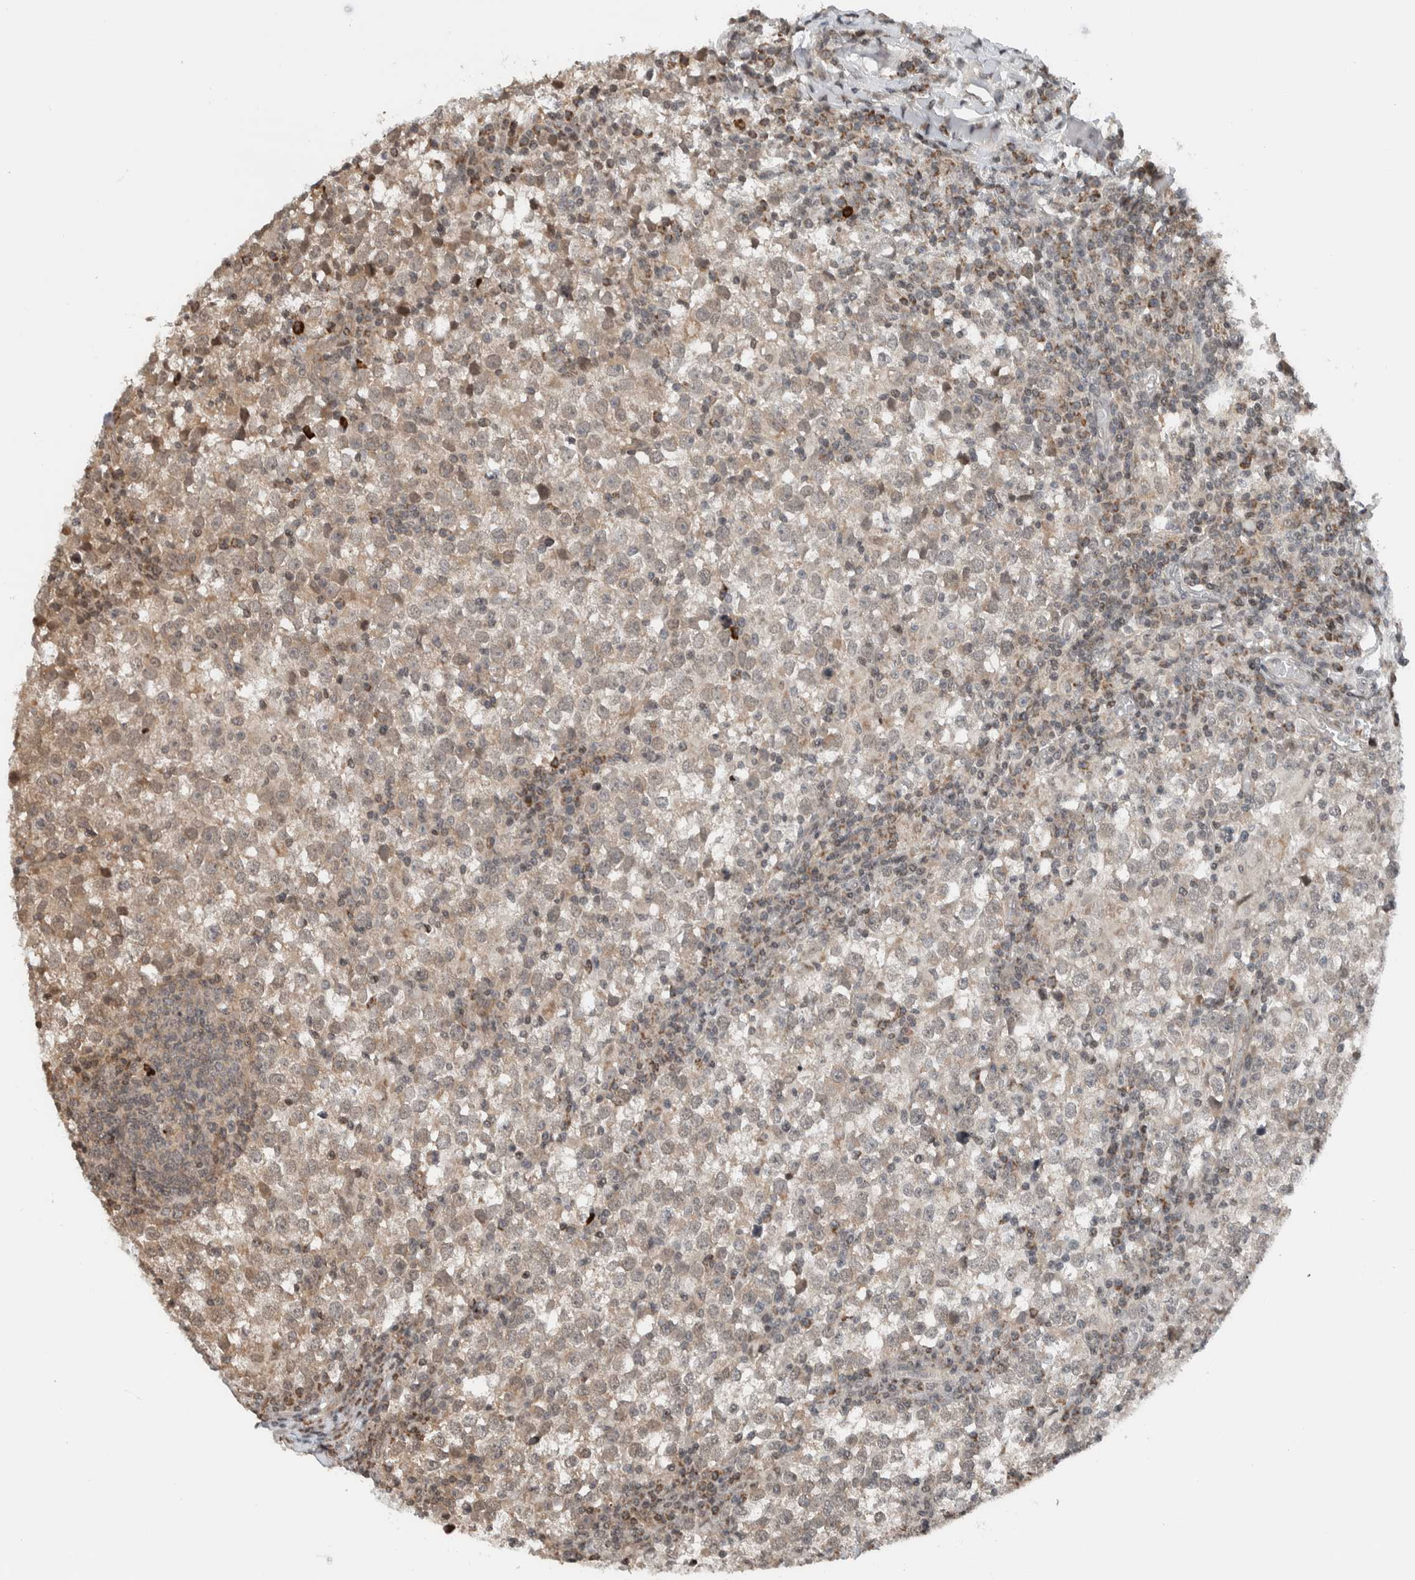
{"staining": {"intensity": "weak", "quantity": "25%-75%", "location": "cytoplasmic/membranous"}, "tissue": "testis cancer", "cell_type": "Tumor cells", "image_type": "cancer", "snomed": [{"axis": "morphology", "description": "Seminoma, NOS"}, {"axis": "topography", "description": "Testis"}], "caption": "Testis cancer (seminoma) was stained to show a protein in brown. There is low levels of weak cytoplasmic/membranous positivity in about 25%-75% of tumor cells.", "gene": "NPLOC4", "patient": {"sex": "male", "age": 65}}